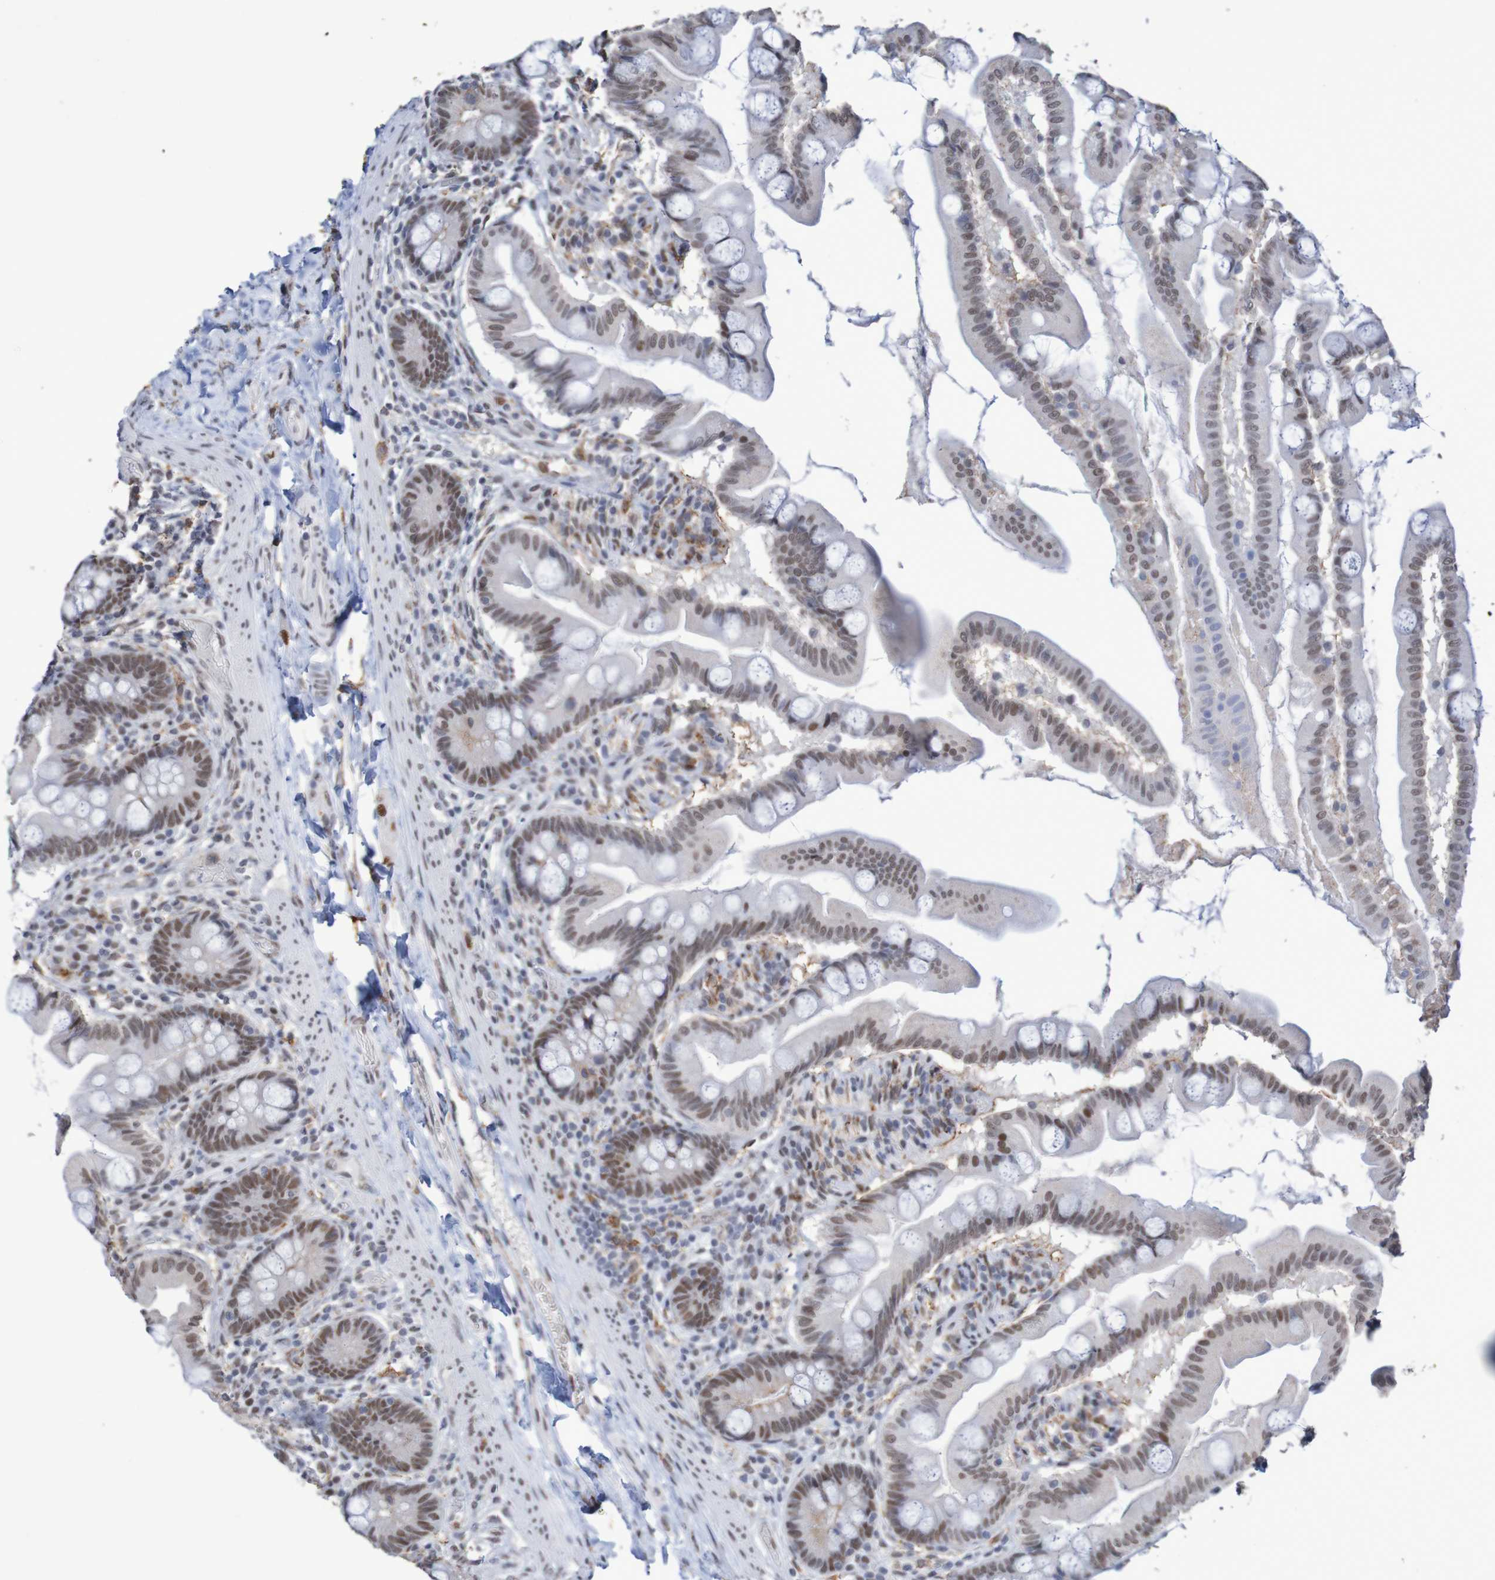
{"staining": {"intensity": "moderate", "quantity": ">75%", "location": "nuclear"}, "tissue": "small intestine", "cell_type": "Glandular cells", "image_type": "normal", "snomed": [{"axis": "morphology", "description": "Normal tissue, NOS"}, {"axis": "topography", "description": "Small intestine"}], "caption": "Immunohistochemistry (IHC) (DAB (3,3'-diaminobenzidine)) staining of unremarkable small intestine exhibits moderate nuclear protein expression in approximately >75% of glandular cells. Immunohistochemistry stains the protein of interest in brown and the nuclei are stained blue.", "gene": "MRTFB", "patient": {"sex": "female", "age": 56}}